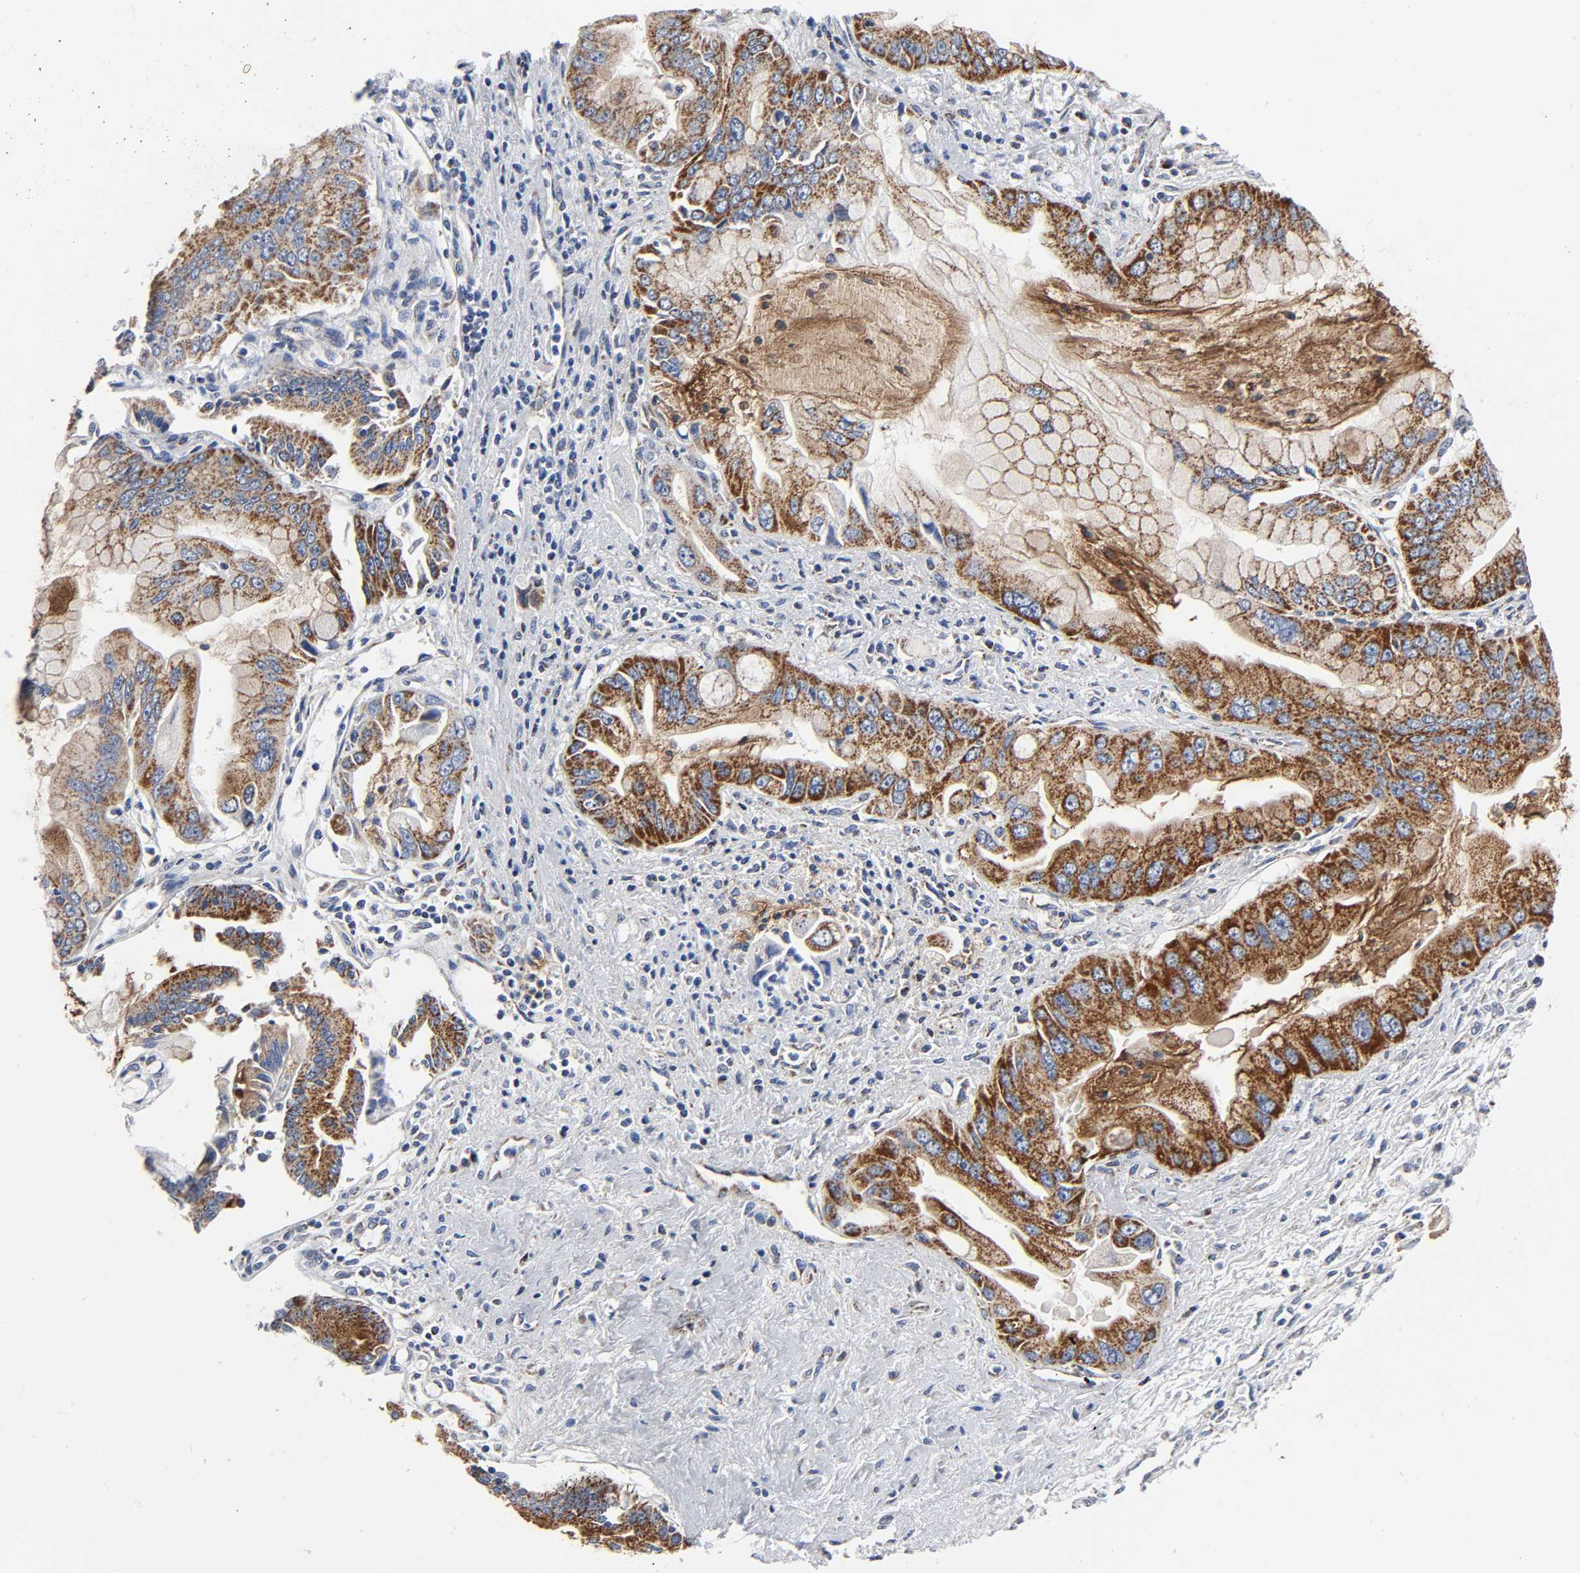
{"staining": {"intensity": "strong", "quantity": ">75%", "location": "cytoplasmic/membranous"}, "tissue": "pancreatic cancer", "cell_type": "Tumor cells", "image_type": "cancer", "snomed": [{"axis": "morphology", "description": "Adenocarcinoma, NOS"}, {"axis": "topography", "description": "Pancreas"}], "caption": "About >75% of tumor cells in human pancreatic cancer demonstrate strong cytoplasmic/membranous protein expression as visualized by brown immunohistochemical staining.", "gene": "AOPEP", "patient": {"sex": "male", "age": 59}}